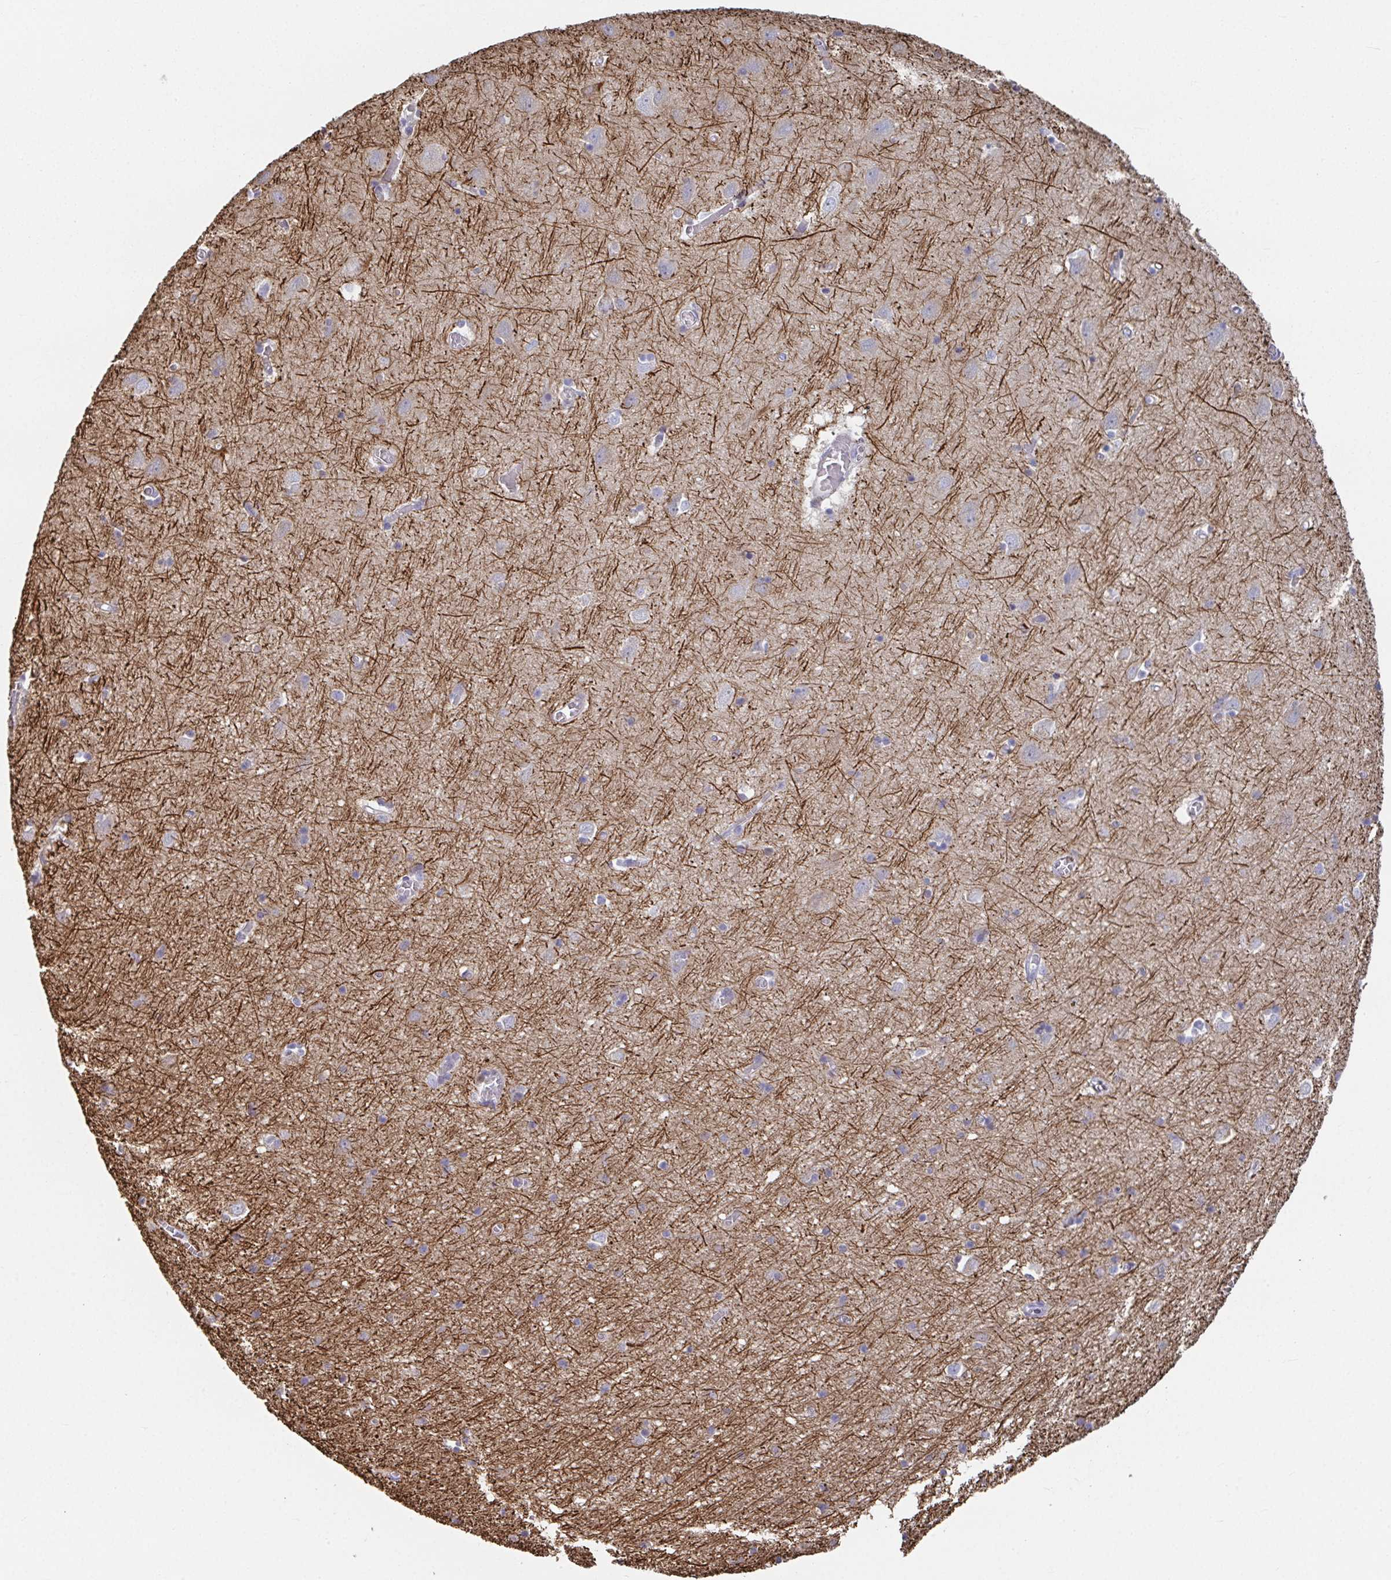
{"staining": {"intensity": "negative", "quantity": "none", "location": "none"}, "tissue": "cerebral cortex", "cell_type": "Endothelial cells", "image_type": "normal", "snomed": [{"axis": "morphology", "description": "Normal tissue, NOS"}, {"axis": "topography", "description": "Cerebral cortex"}], "caption": "A high-resolution histopathology image shows IHC staining of benign cerebral cortex, which demonstrates no significant staining in endothelial cells.", "gene": "ANO5", "patient": {"sex": "male", "age": 70}}